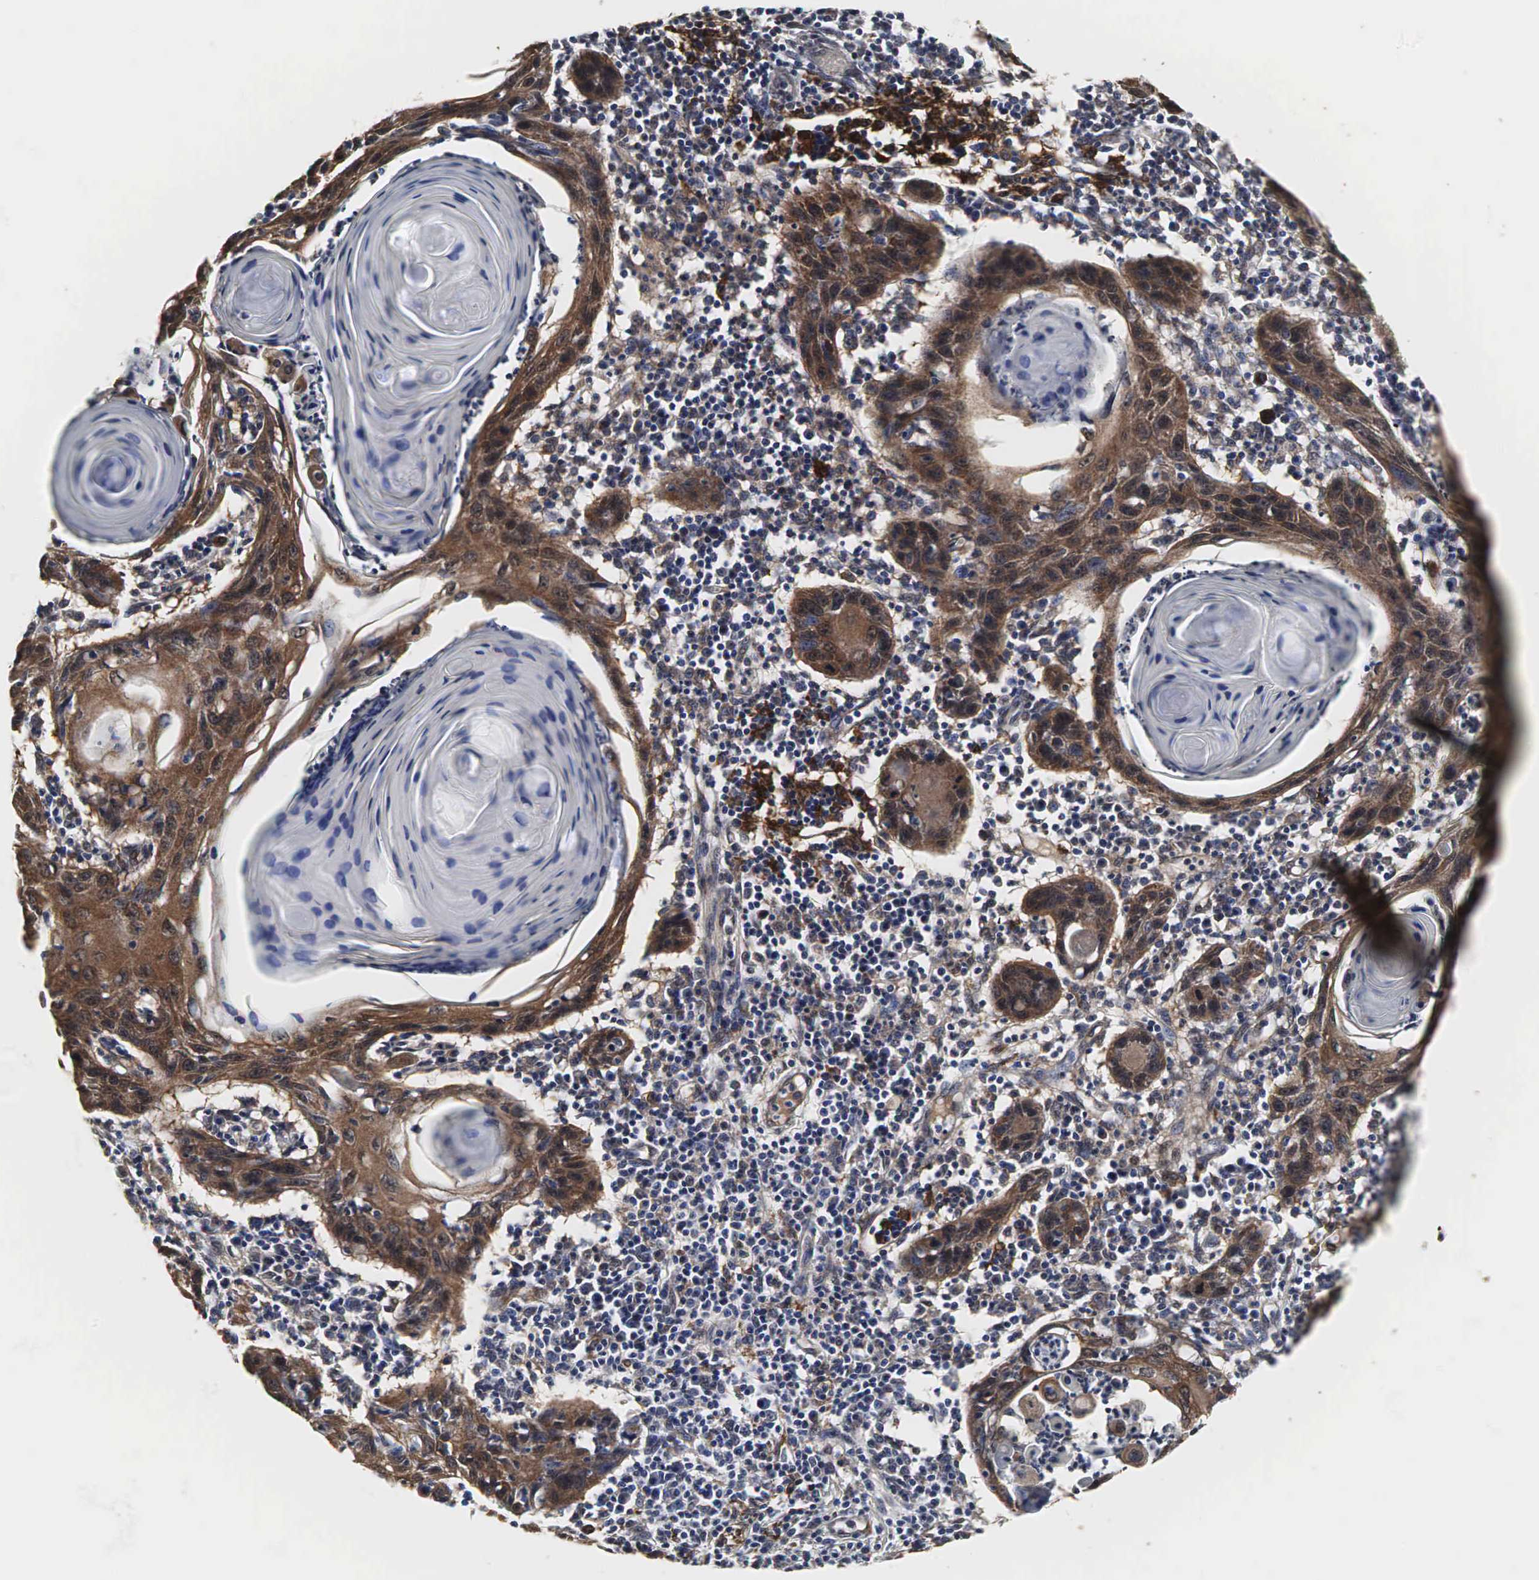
{"staining": {"intensity": "moderate", "quantity": "25%-75%", "location": "cytoplasmic/membranous"}, "tissue": "skin cancer", "cell_type": "Tumor cells", "image_type": "cancer", "snomed": [{"axis": "morphology", "description": "Squamous cell carcinoma, NOS"}, {"axis": "topography", "description": "Skin"}], "caption": "Human skin cancer (squamous cell carcinoma) stained for a protein (brown) exhibits moderate cytoplasmic/membranous positive expression in about 25%-75% of tumor cells.", "gene": "SPIN1", "patient": {"sex": "female", "age": 74}}